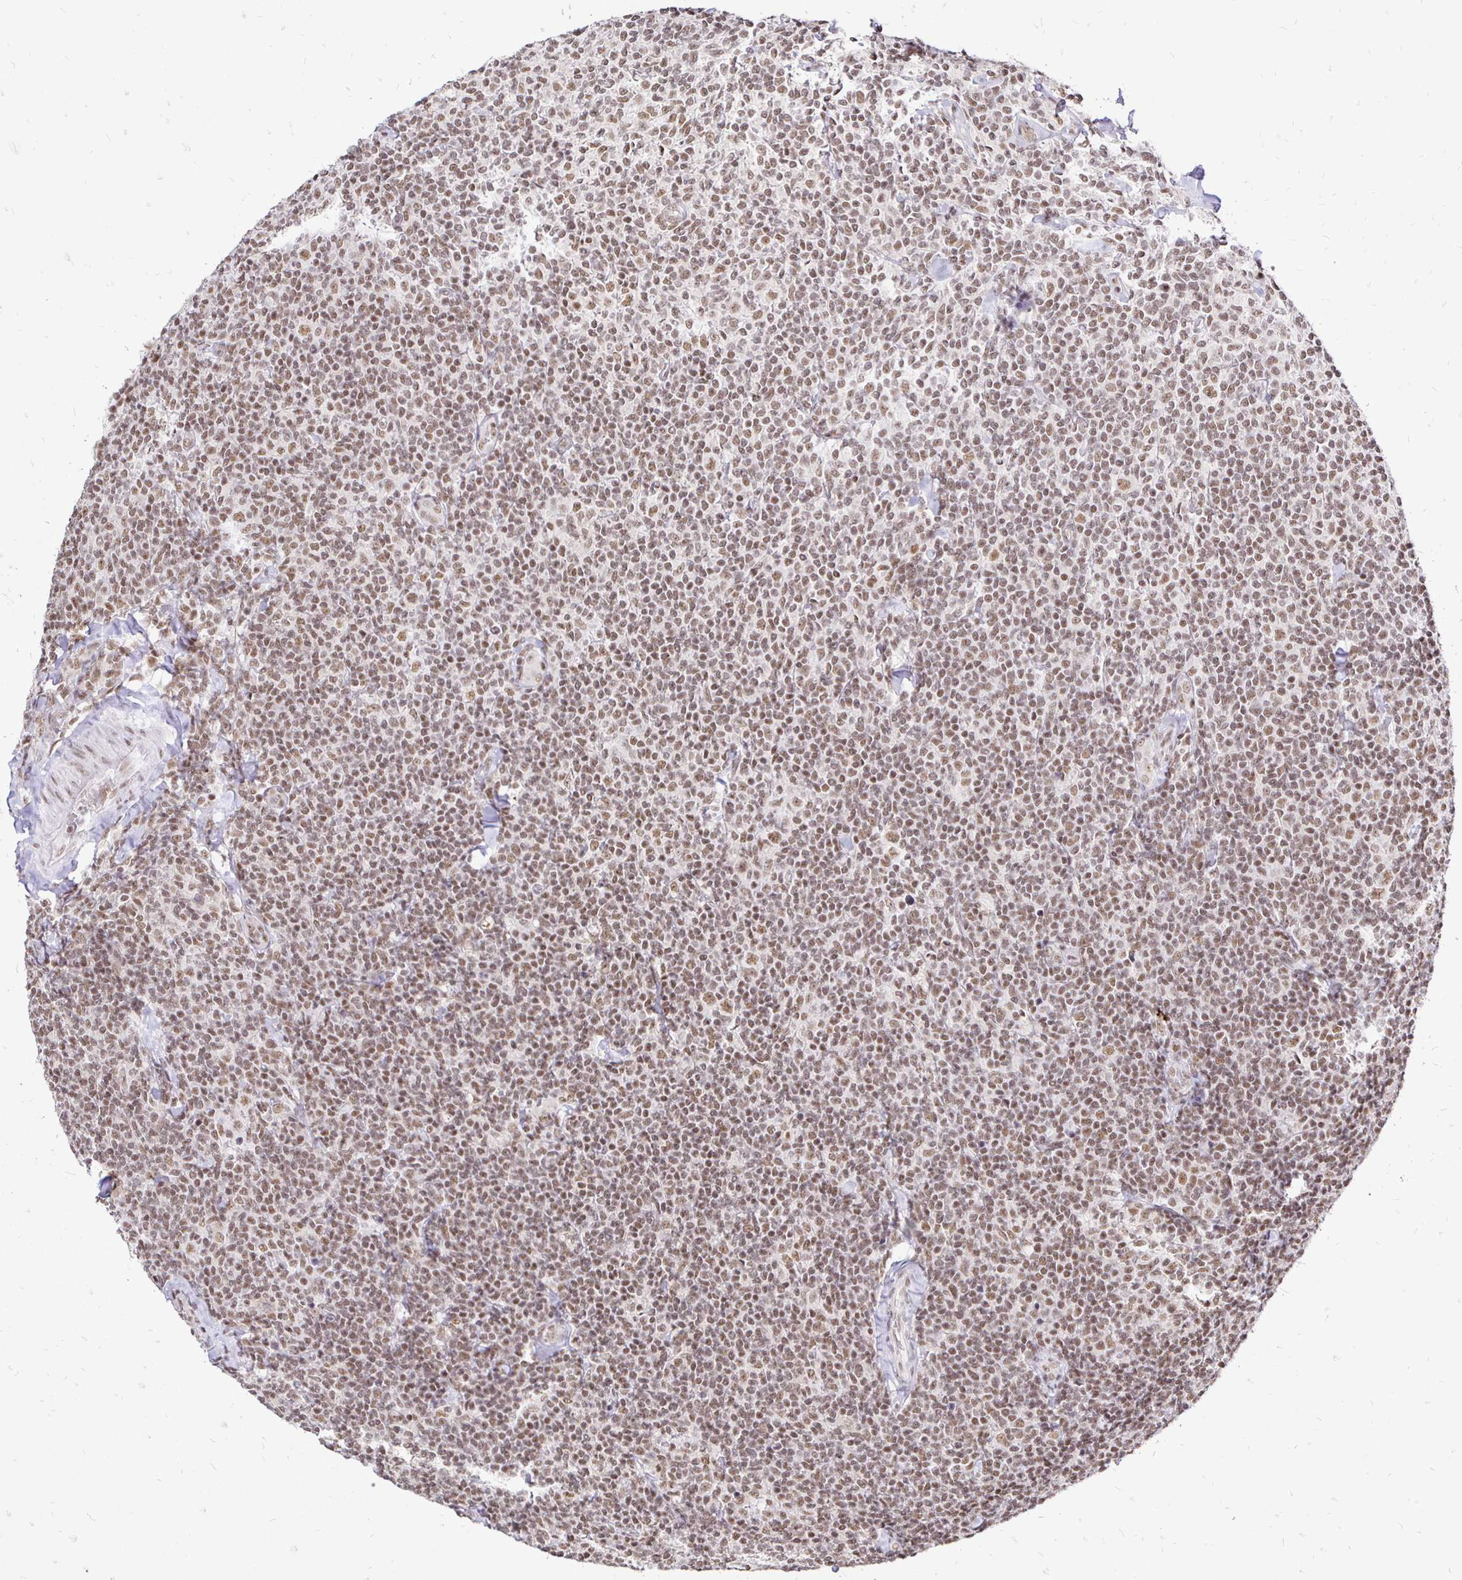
{"staining": {"intensity": "moderate", "quantity": ">75%", "location": "nuclear"}, "tissue": "lymphoma", "cell_type": "Tumor cells", "image_type": "cancer", "snomed": [{"axis": "morphology", "description": "Malignant lymphoma, non-Hodgkin's type, Low grade"}, {"axis": "topography", "description": "Lymph node"}], "caption": "Protein analysis of lymphoma tissue exhibits moderate nuclear positivity in about >75% of tumor cells.", "gene": "SIN3A", "patient": {"sex": "female", "age": 56}}